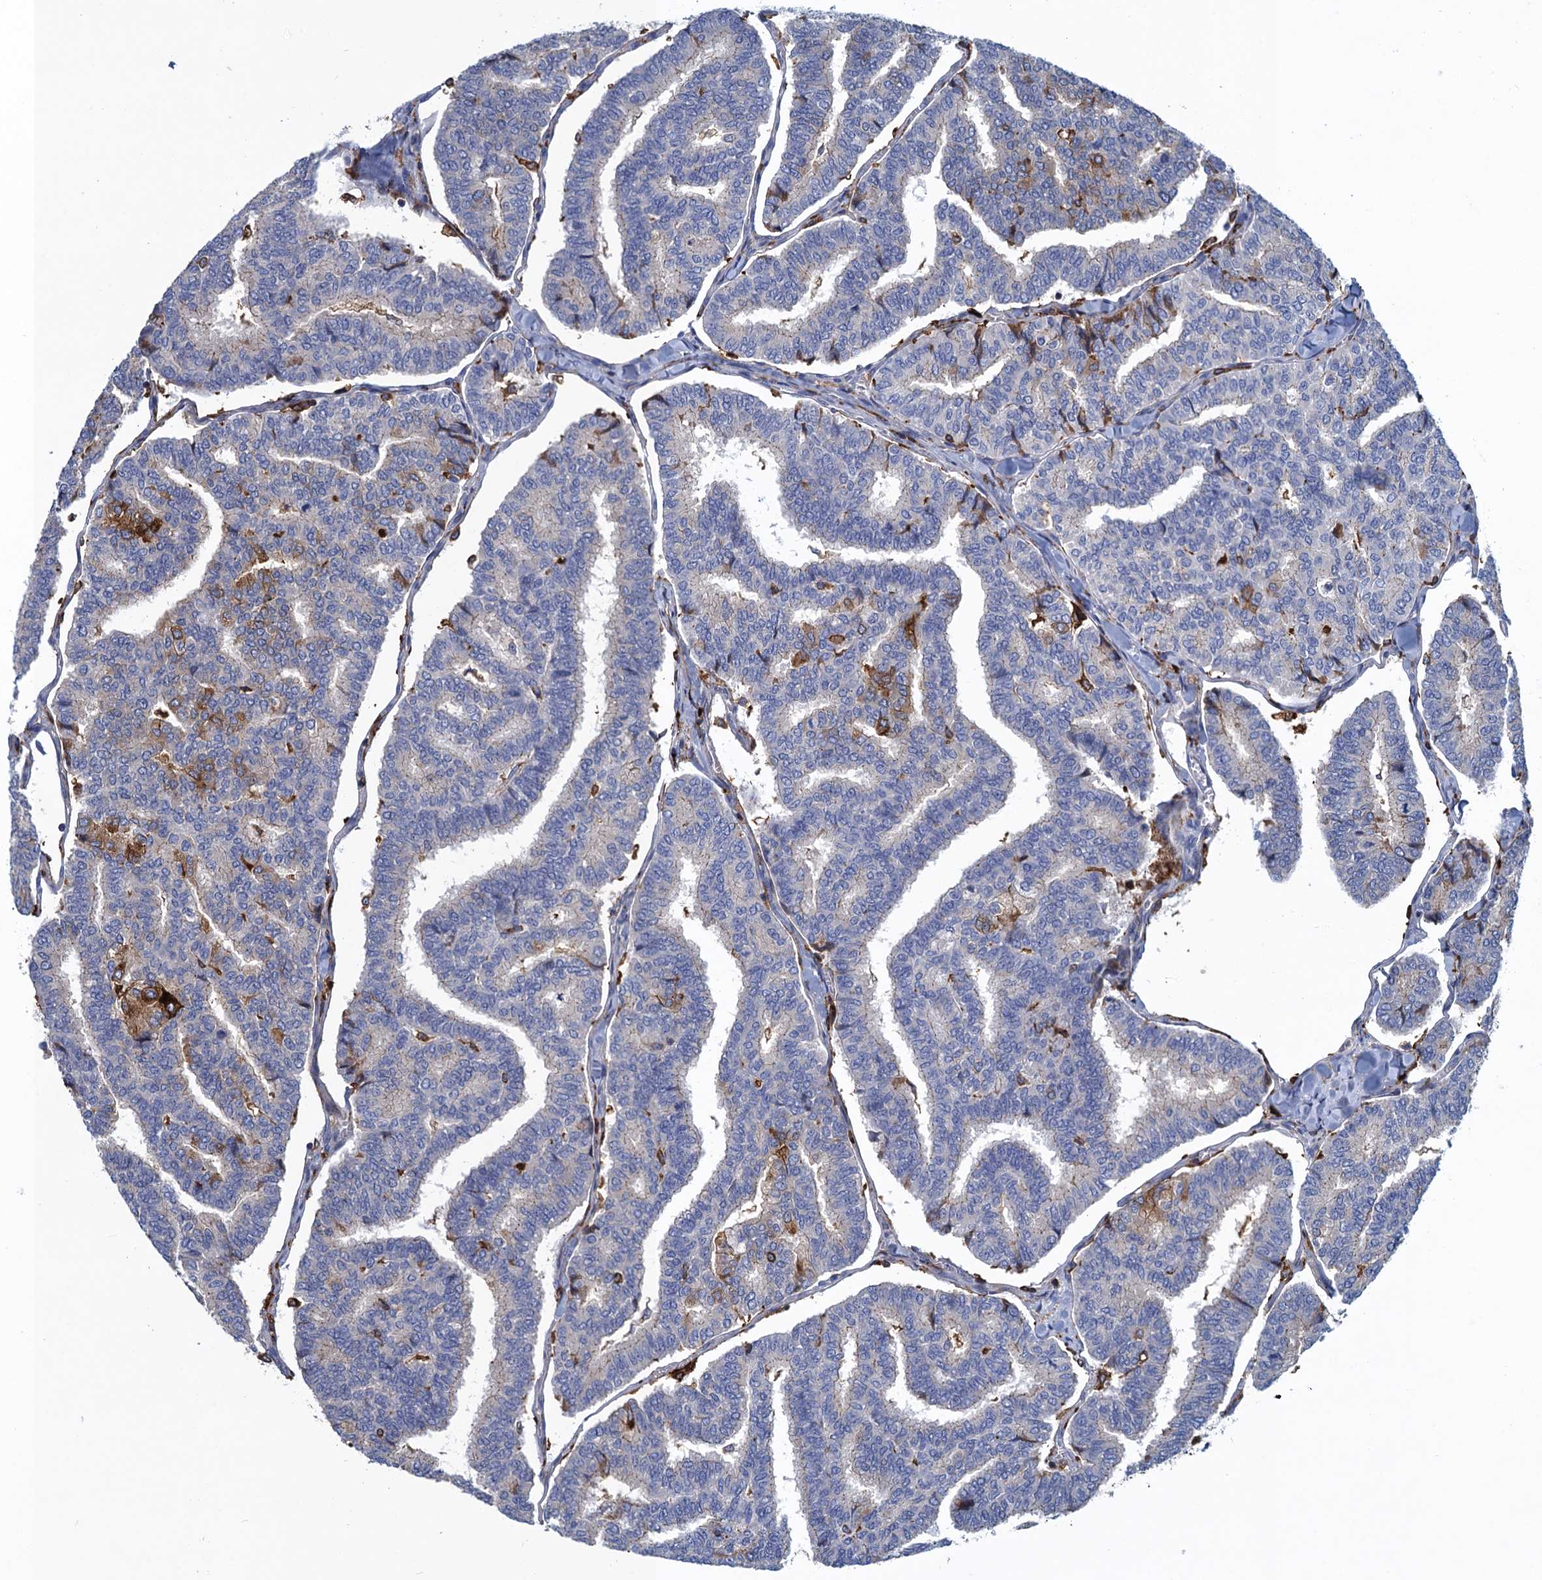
{"staining": {"intensity": "negative", "quantity": "none", "location": "none"}, "tissue": "thyroid cancer", "cell_type": "Tumor cells", "image_type": "cancer", "snomed": [{"axis": "morphology", "description": "Papillary adenocarcinoma, NOS"}, {"axis": "topography", "description": "Thyroid gland"}], "caption": "Tumor cells show no significant protein positivity in papillary adenocarcinoma (thyroid).", "gene": "DNHD1", "patient": {"sex": "female", "age": 35}}